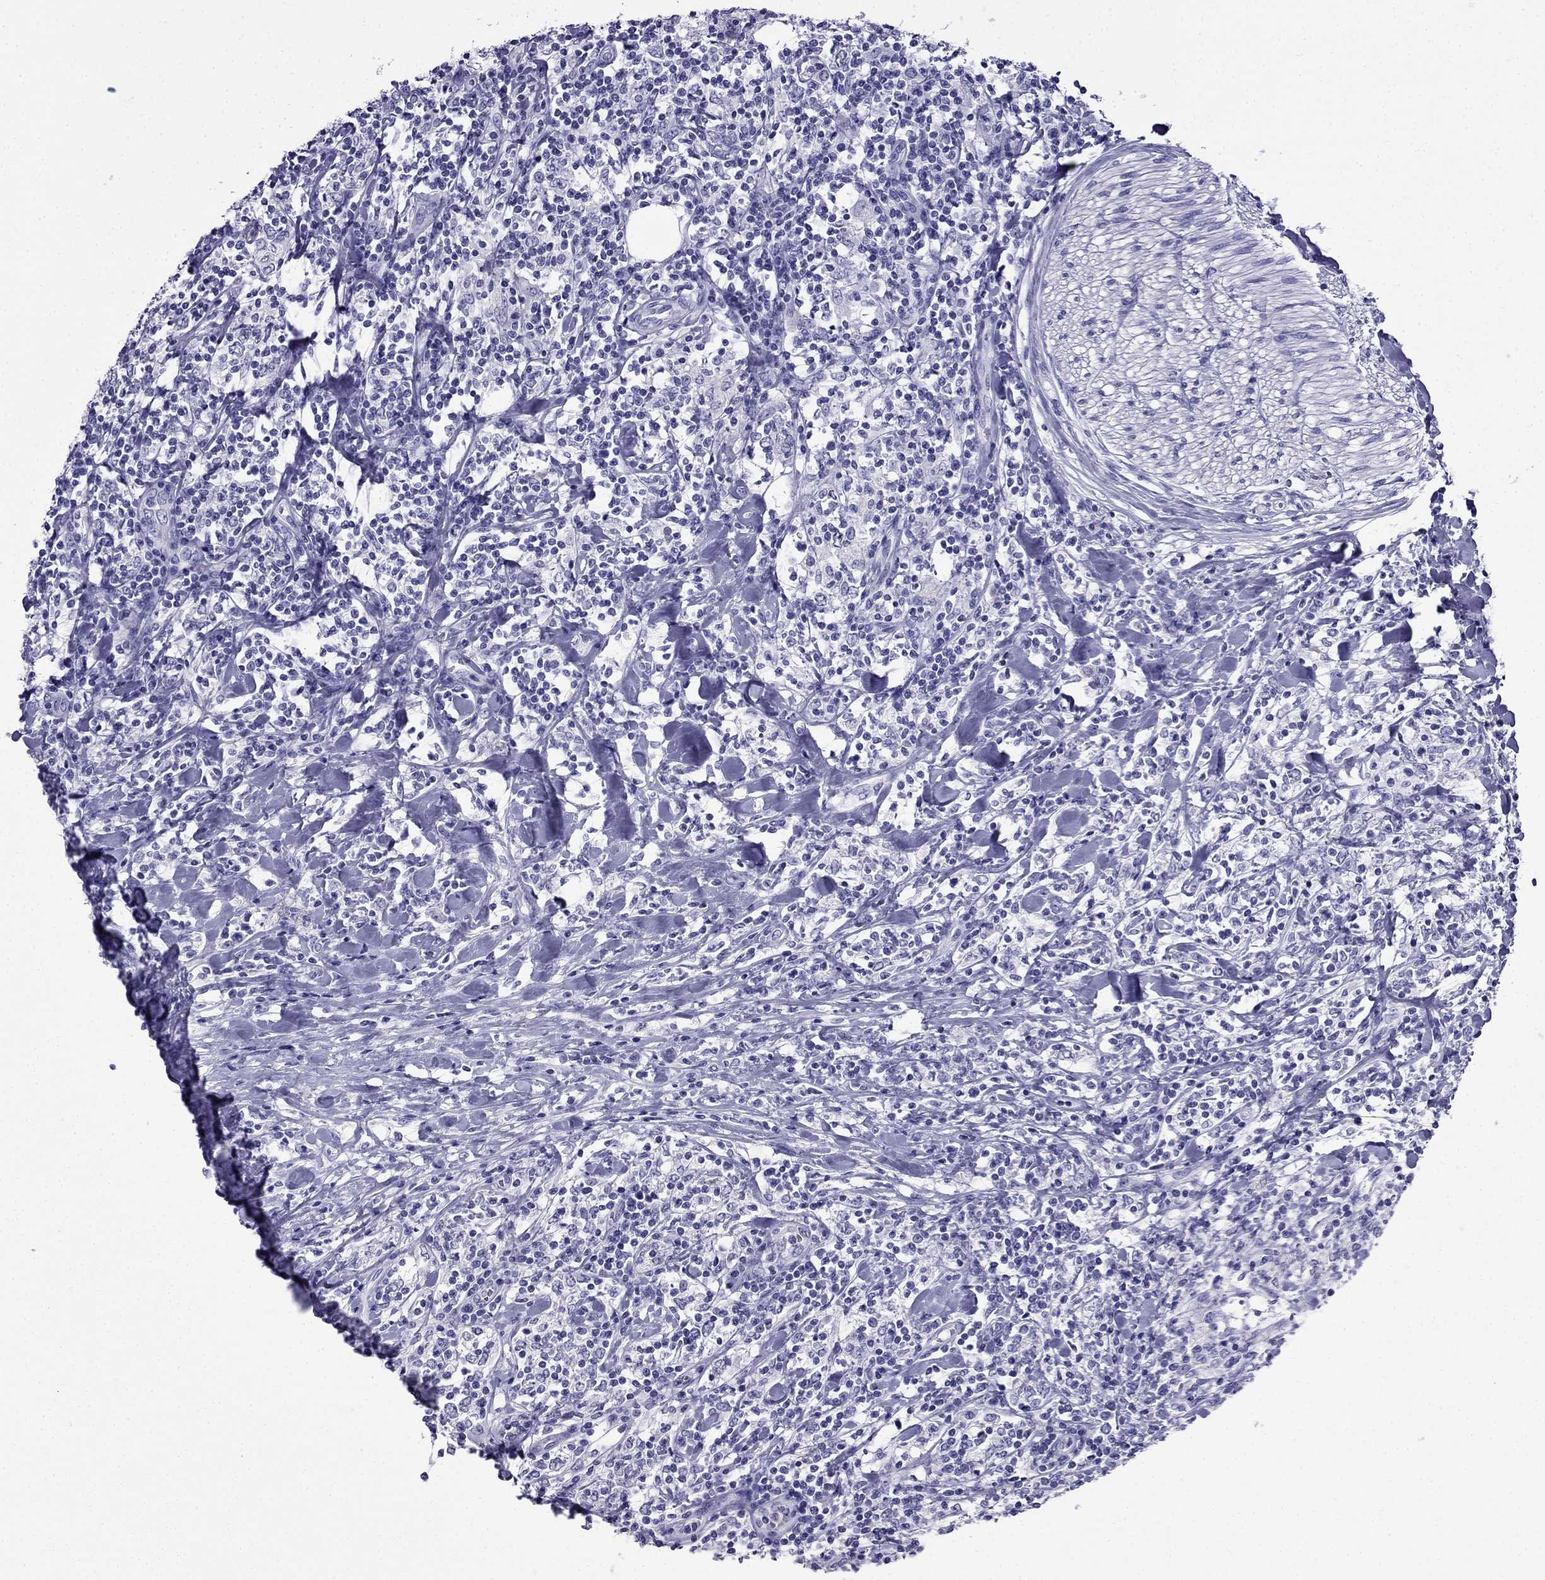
{"staining": {"intensity": "negative", "quantity": "none", "location": "none"}, "tissue": "lymphoma", "cell_type": "Tumor cells", "image_type": "cancer", "snomed": [{"axis": "morphology", "description": "Malignant lymphoma, non-Hodgkin's type, High grade"}, {"axis": "topography", "description": "Lymph node"}], "caption": "Immunohistochemistry micrograph of malignant lymphoma, non-Hodgkin's type (high-grade) stained for a protein (brown), which shows no positivity in tumor cells.", "gene": "CDHR4", "patient": {"sex": "female", "age": 84}}